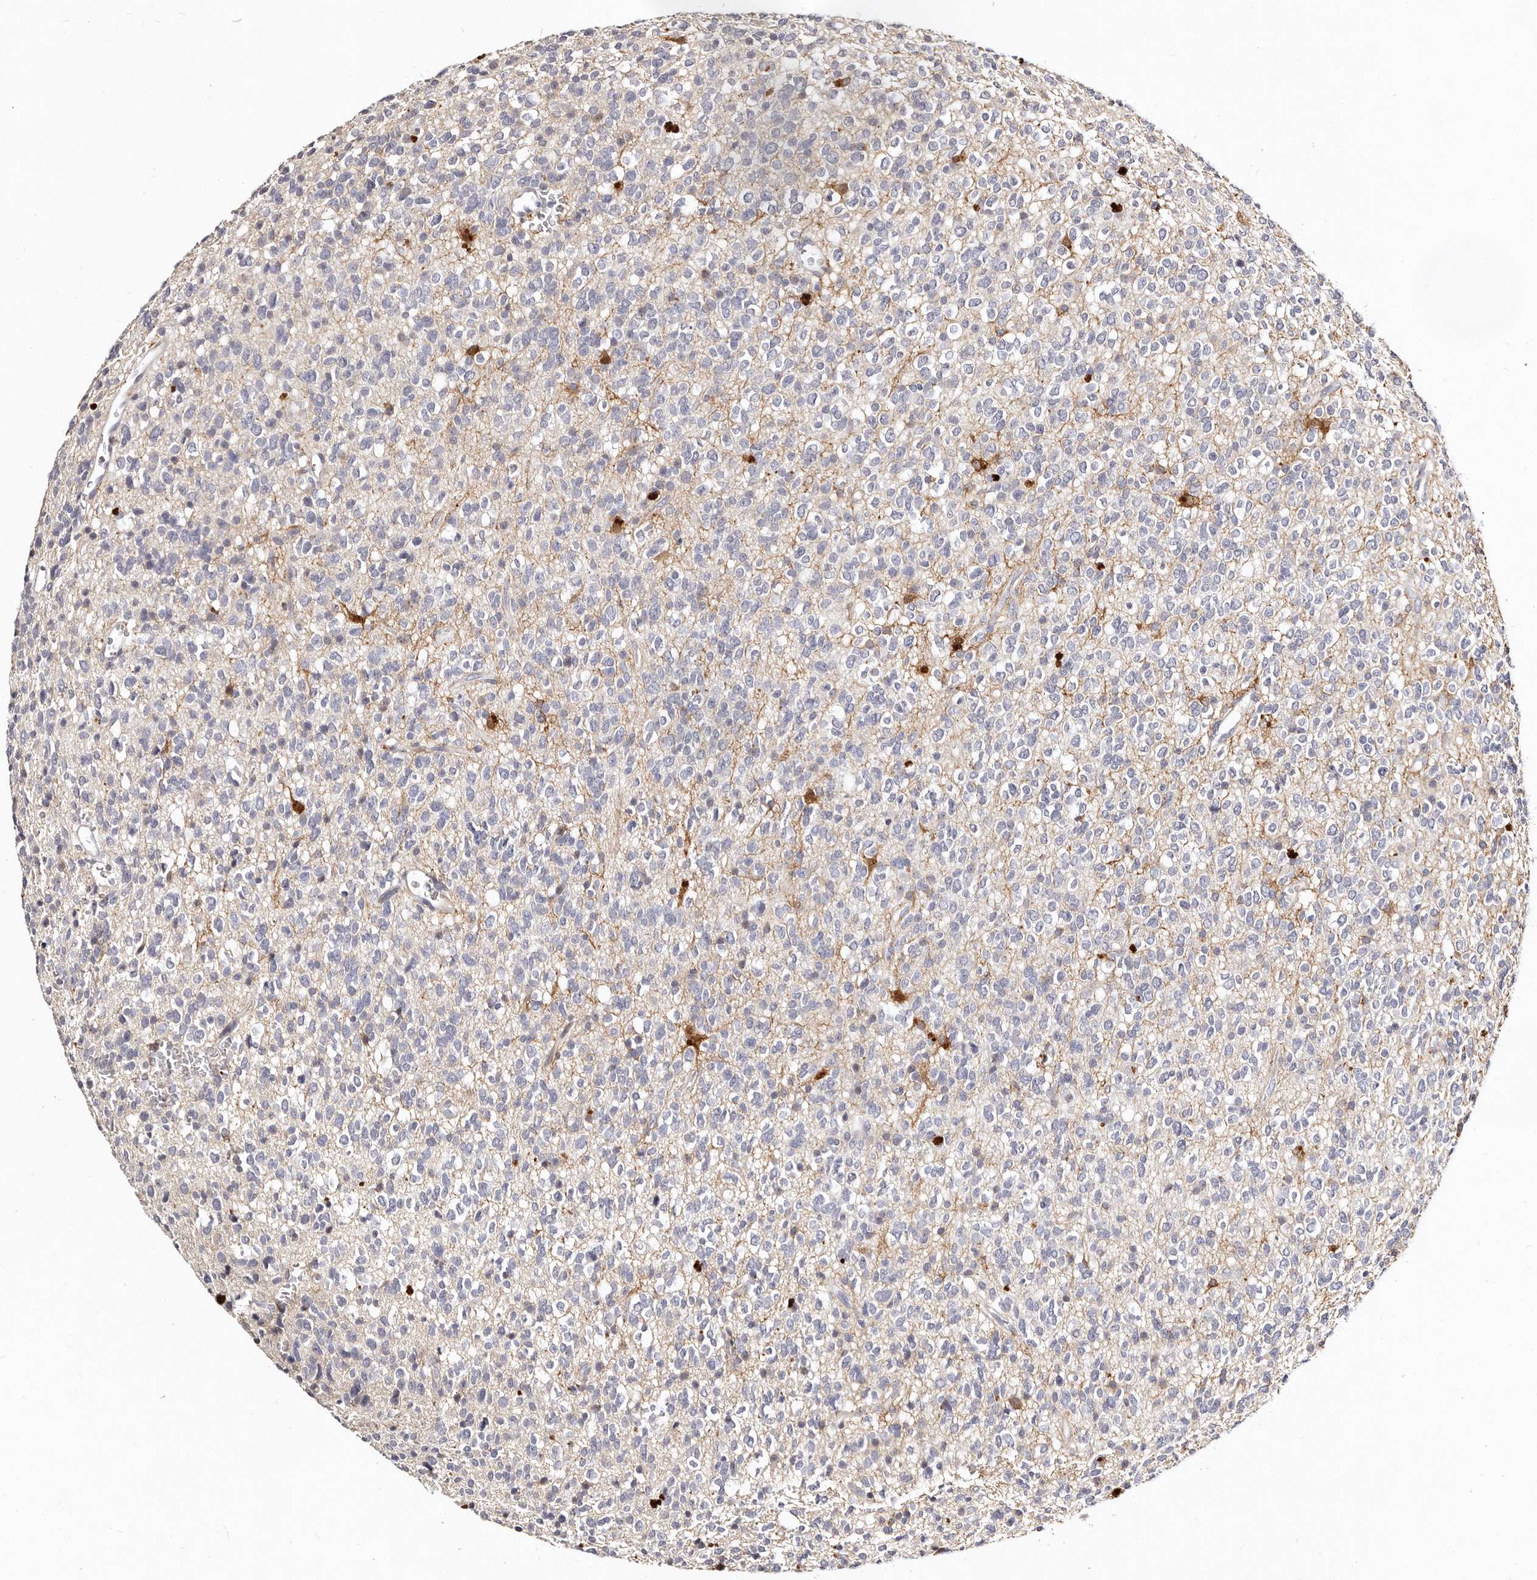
{"staining": {"intensity": "negative", "quantity": "none", "location": "none"}, "tissue": "glioma", "cell_type": "Tumor cells", "image_type": "cancer", "snomed": [{"axis": "morphology", "description": "Glioma, malignant, High grade"}, {"axis": "topography", "description": "Brain"}], "caption": "Malignant glioma (high-grade) was stained to show a protein in brown. There is no significant expression in tumor cells.", "gene": "MRPS33", "patient": {"sex": "male", "age": 34}}